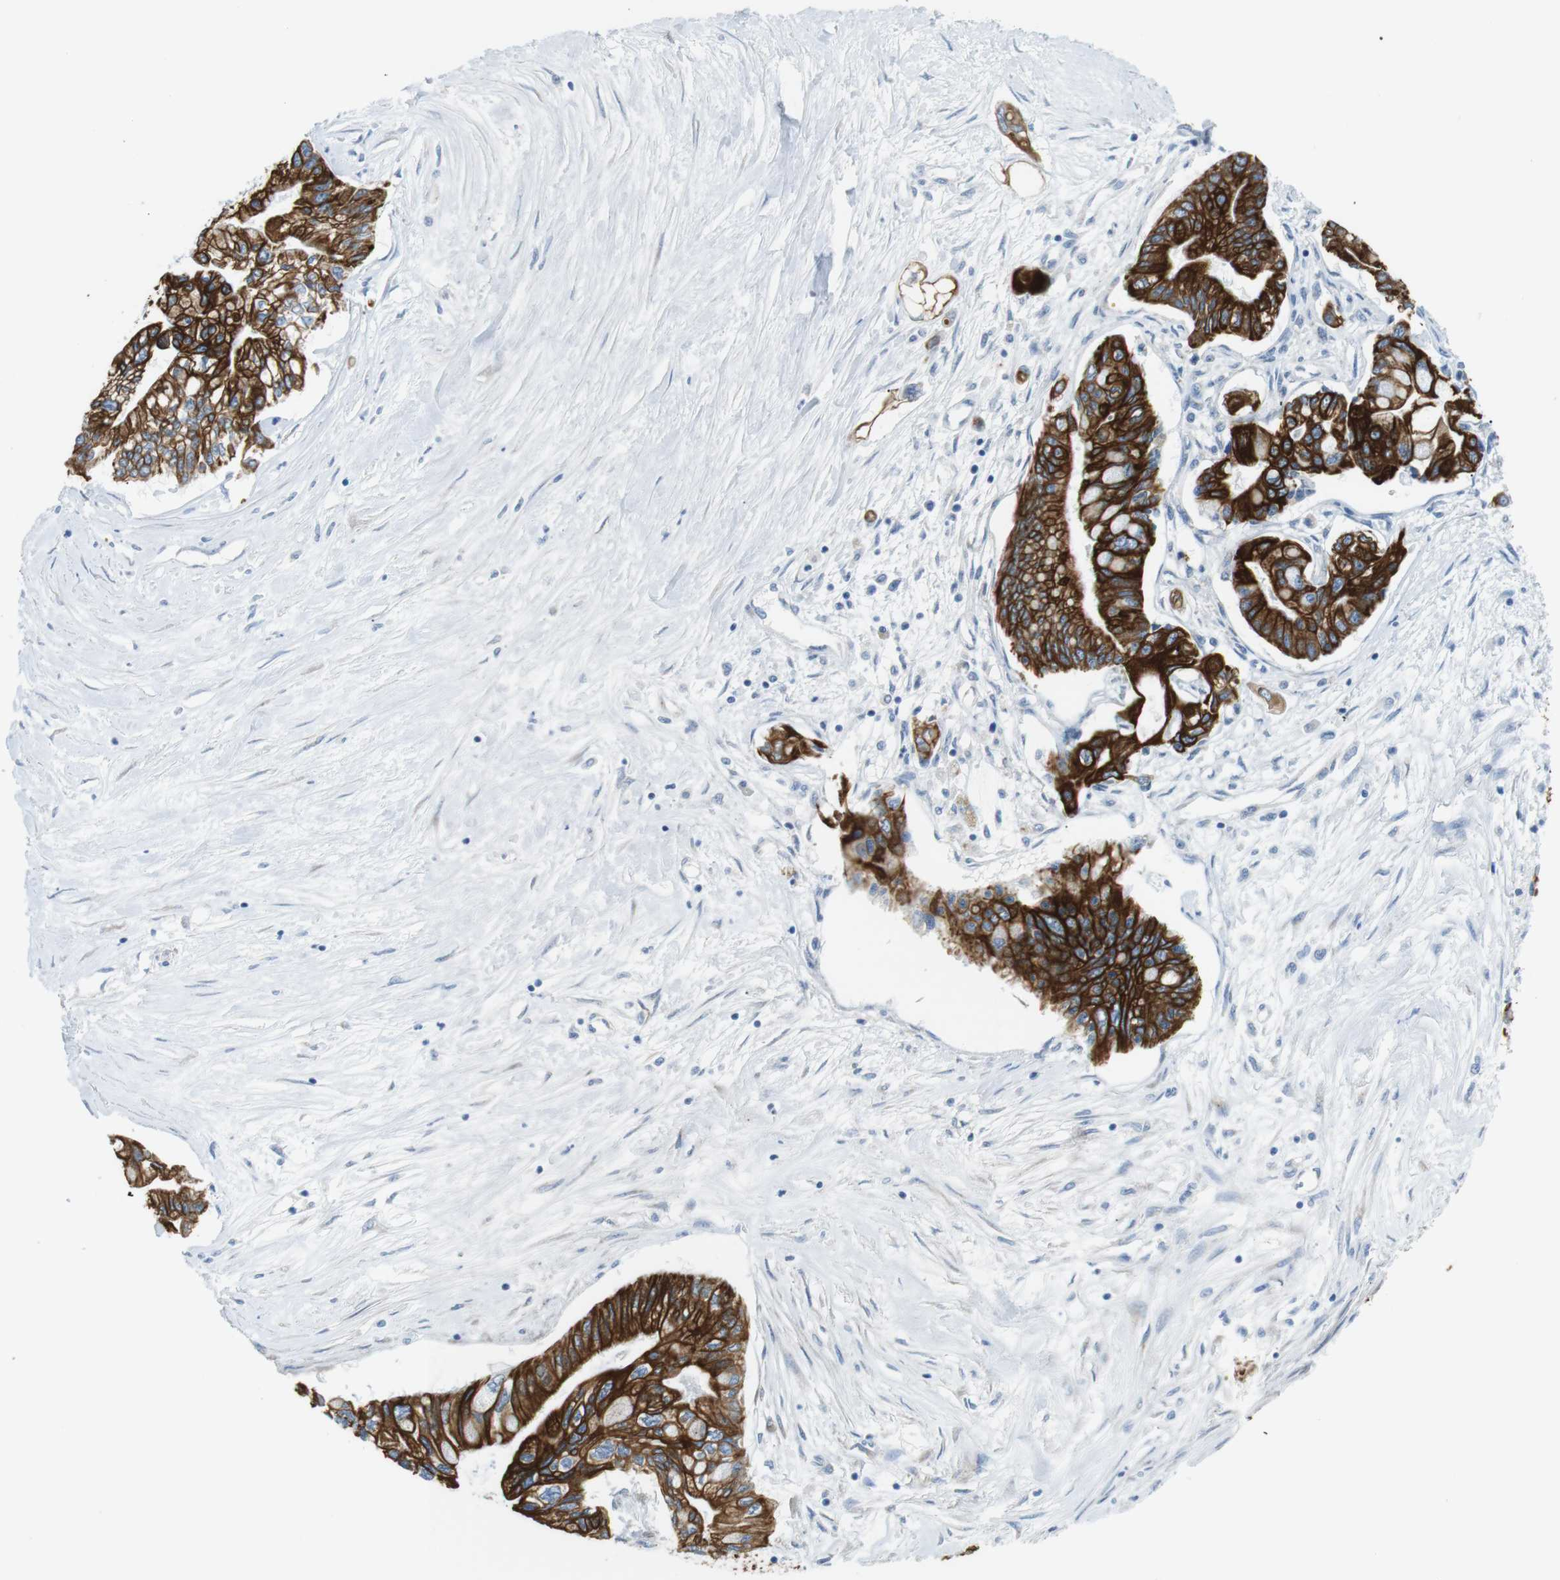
{"staining": {"intensity": "strong", "quantity": ">75%", "location": "cytoplasmic/membranous"}, "tissue": "pancreatic cancer", "cell_type": "Tumor cells", "image_type": "cancer", "snomed": [{"axis": "morphology", "description": "Adenocarcinoma, NOS"}, {"axis": "topography", "description": "Pancreas"}], "caption": "This image exhibits immunohistochemistry staining of adenocarcinoma (pancreatic), with high strong cytoplasmic/membranous expression in about >75% of tumor cells.", "gene": "UNC5CL", "patient": {"sex": "female", "age": 77}}